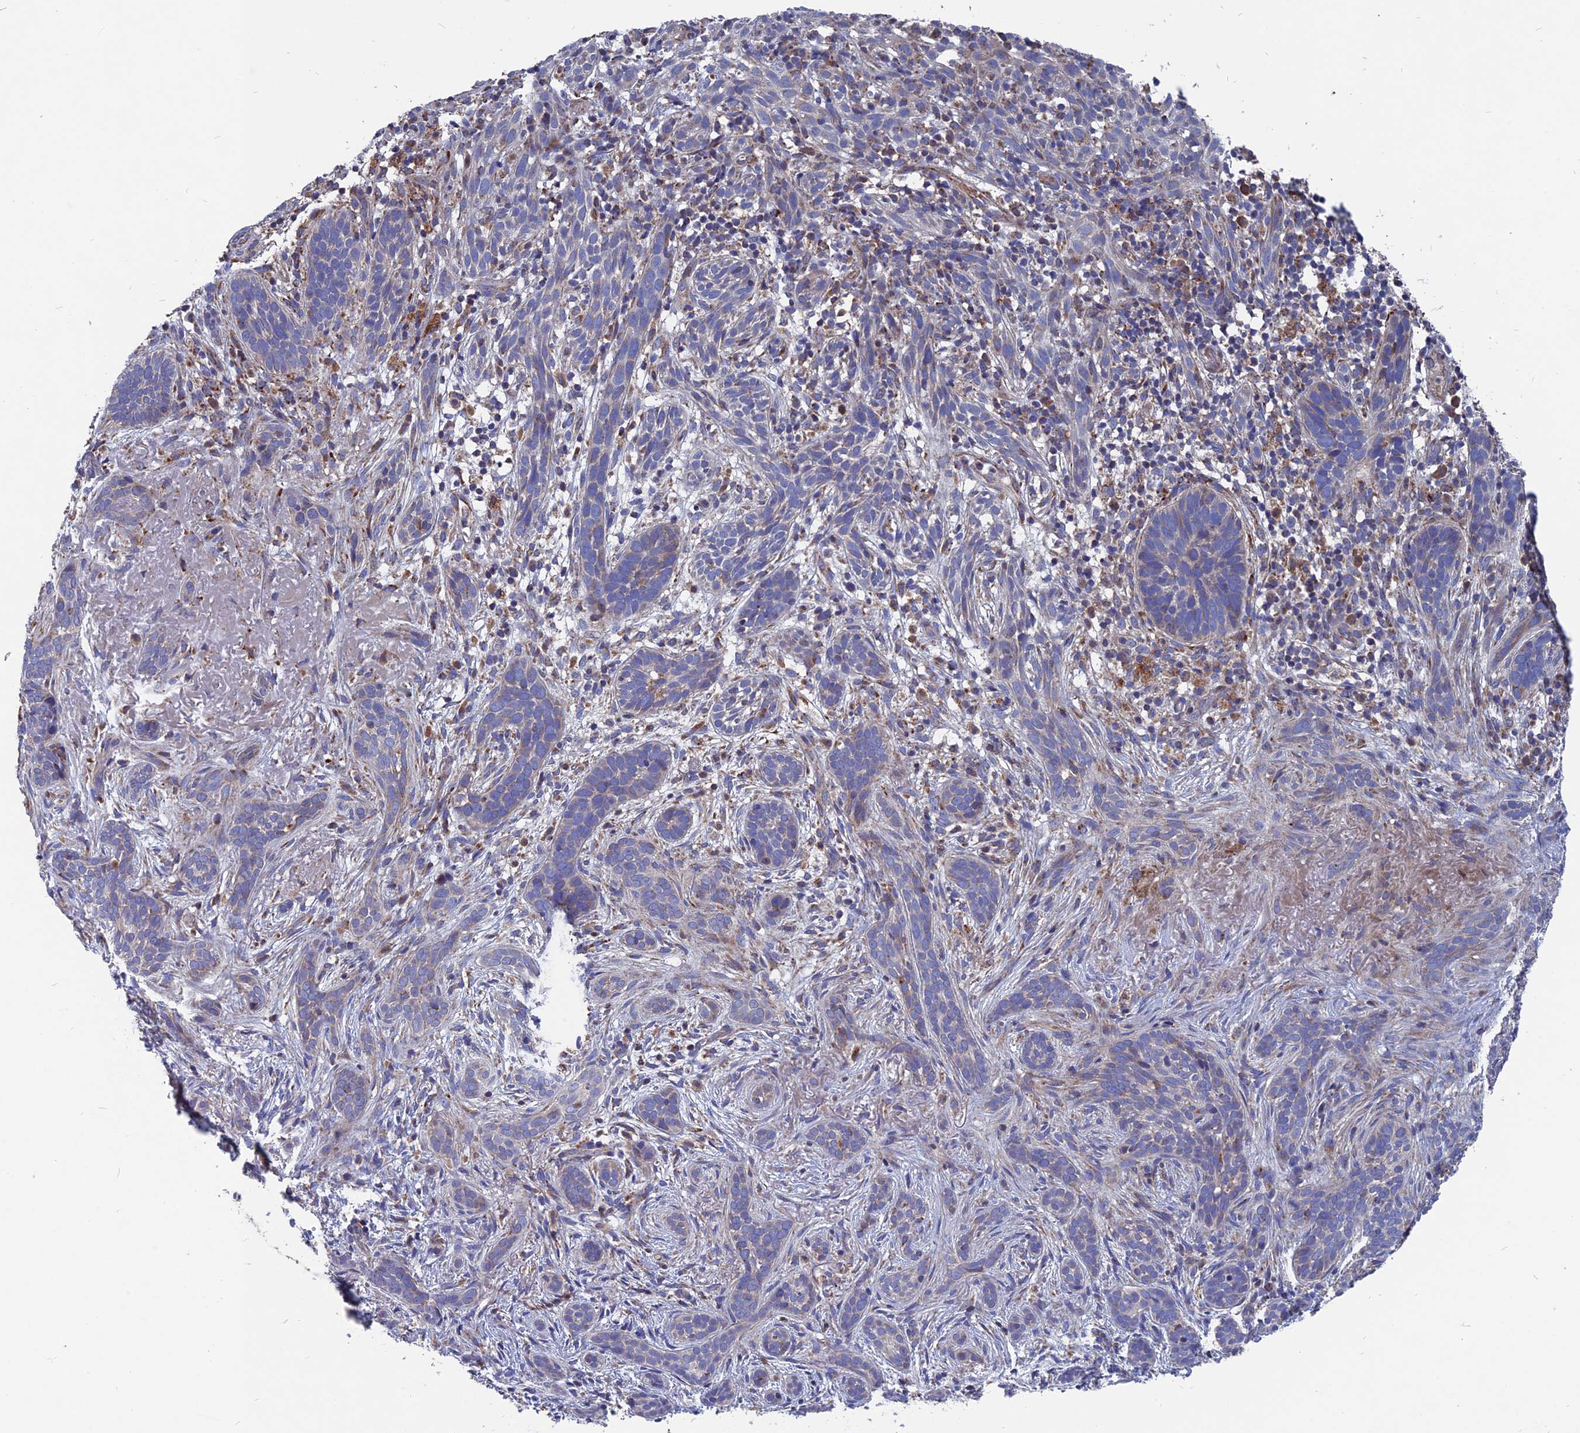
{"staining": {"intensity": "negative", "quantity": "none", "location": "none"}, "tissue": "skin cancer", "cell_type": "Tumor cells", "image_type": "cancer", "snomed": [{"axis": "morphology", "description": "Basal cell carcinoma"}, {"axis": "topography", "description": "Skin"}], "caption": "Skin cancer stained for a protein using immunohistochemistry (IHC) demonstrates no positivity tumor cells.", "gene": "TGFA", "patient": {"sex": "male", "age": 71}}